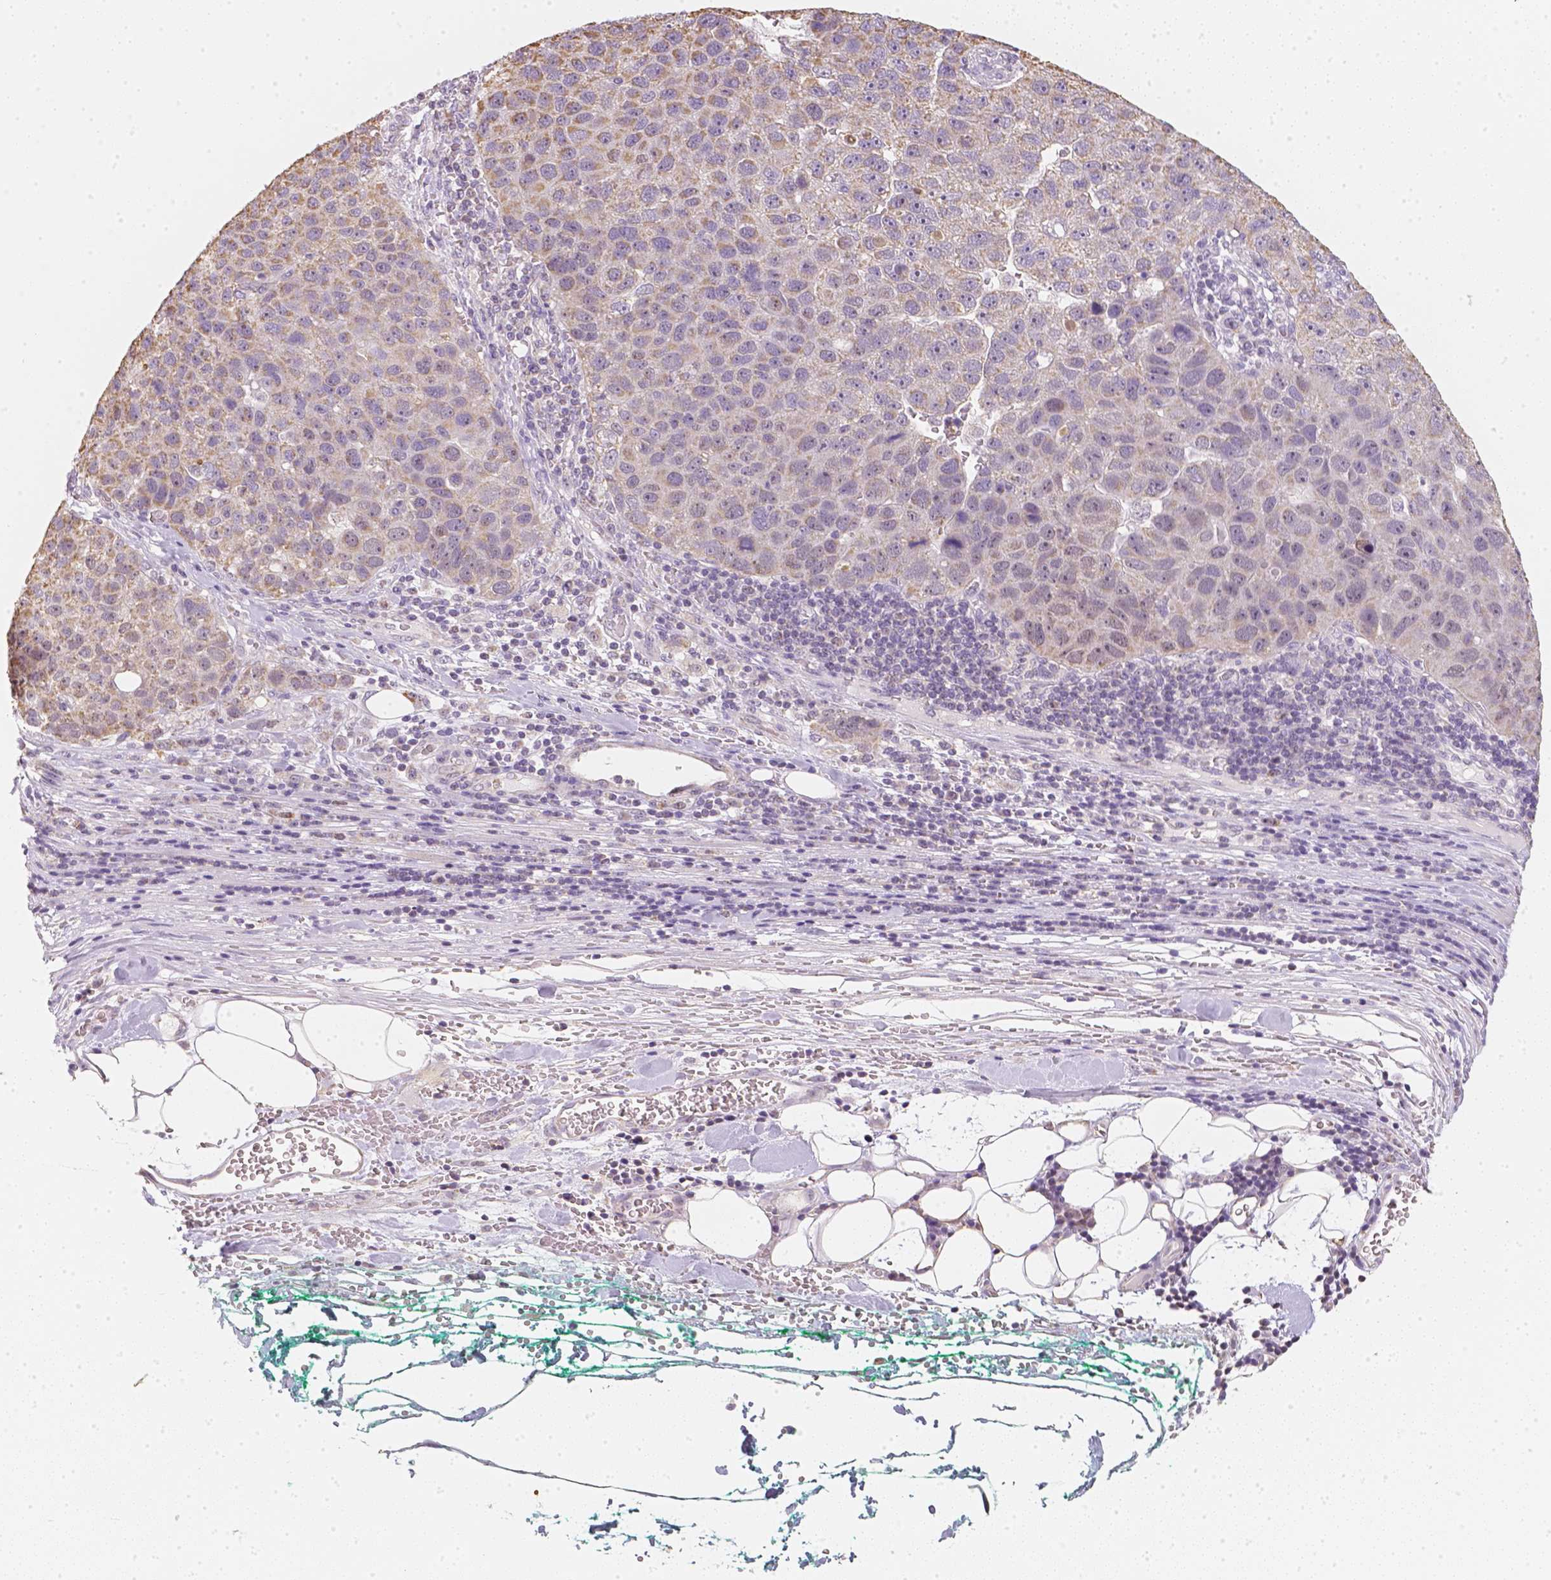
{"staining": {"intensity": "moderate", "quantity": ">75%", "location": "cytoplasmic/membranous"}, "tissue": "pancreatic cancer", "cell_type": "Tumor cells", "image_type": "cancer", "snomed": [{"axis": "morphology", "description": "Adenocarcinoma, NOS"}, {"axis": "topography", "description": "Pancreas"}], "caption": "An image showing moderate cytoplasmic/membranous staining in about >75% of tumor cells in pancreatic cancer, as visualized by brown immunohistochemical staining.", "gene": "NVL", "patient": {"sex": "female", "age": 61}}